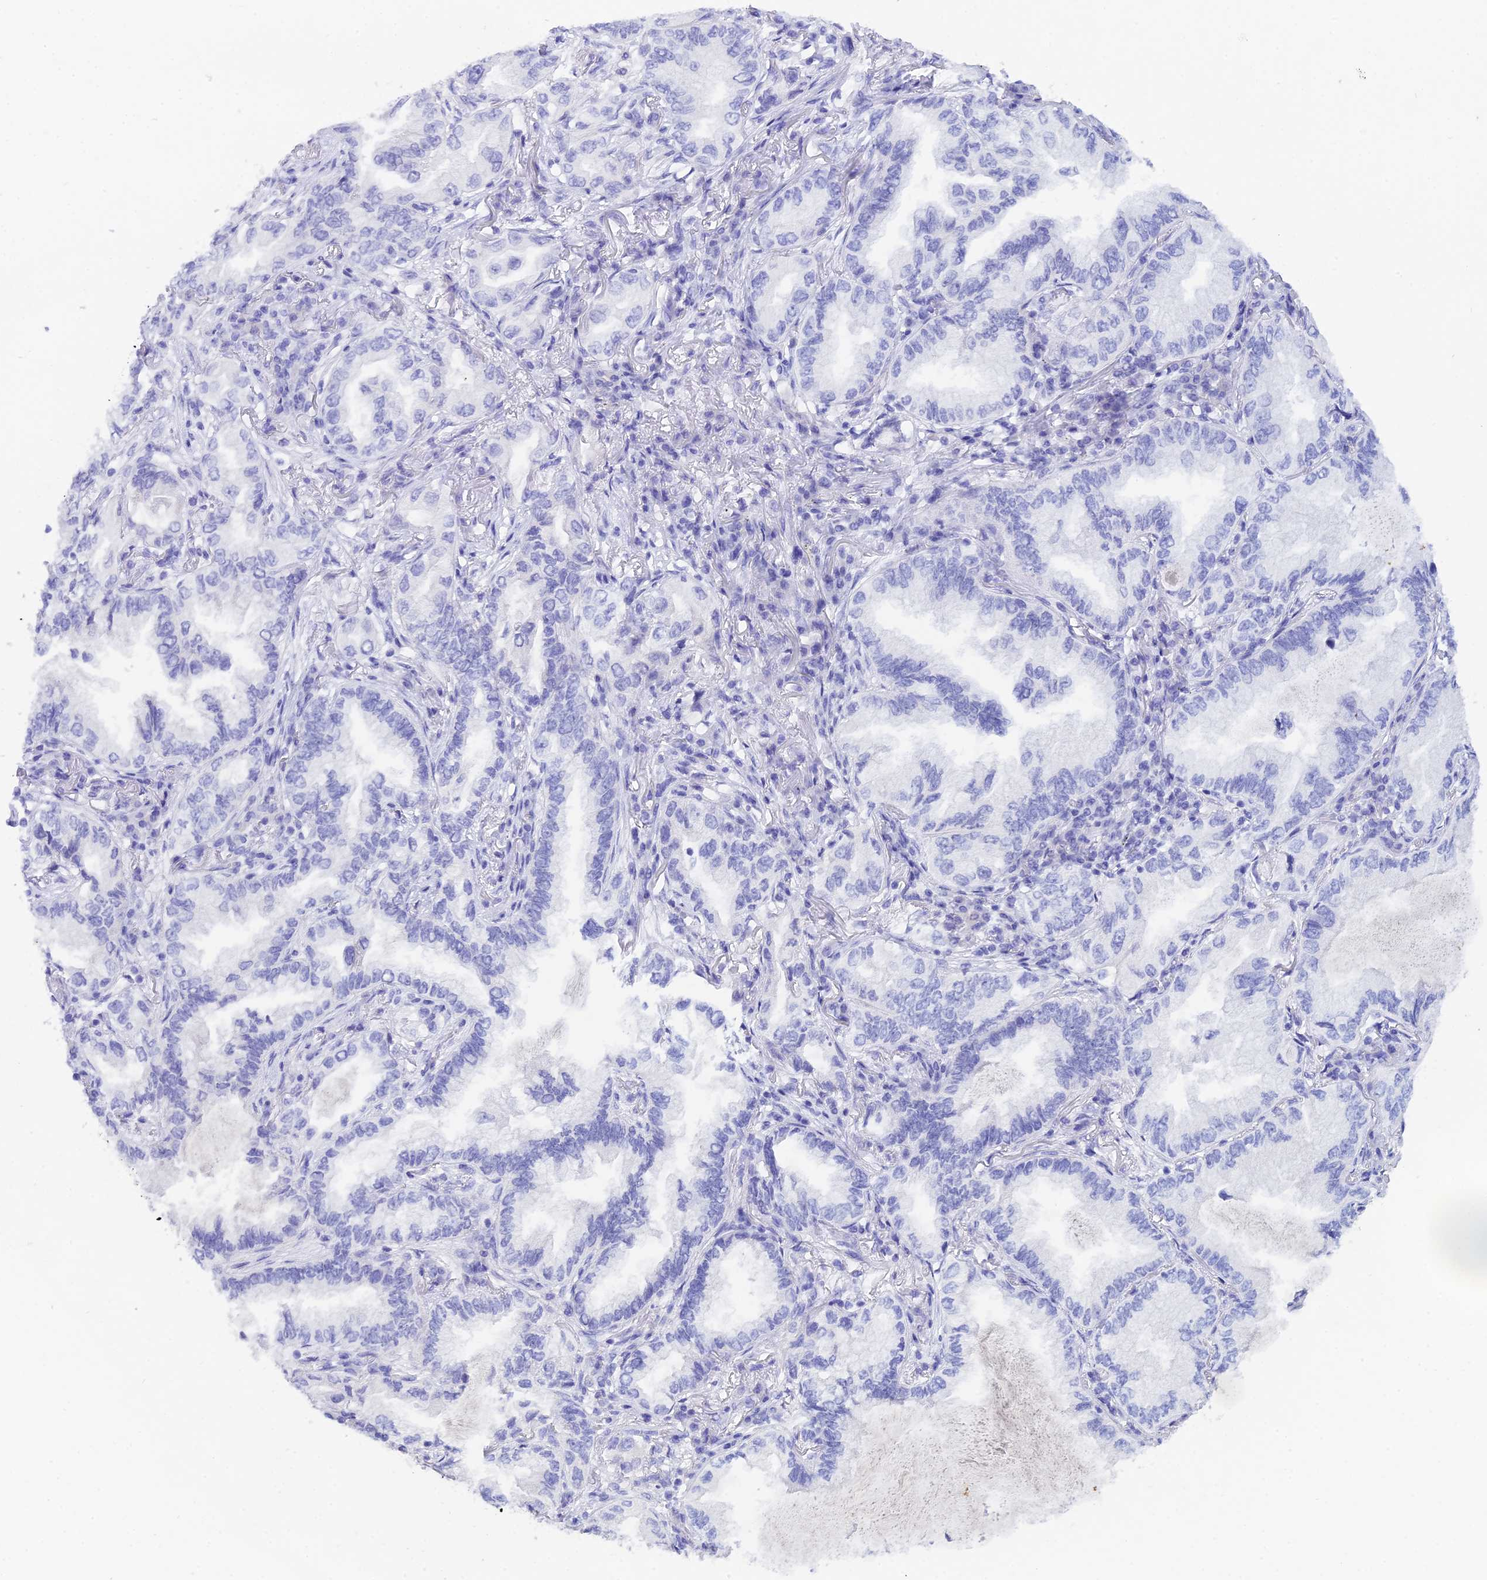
{"staining": {"intensity": "negative", "quantity": "none", "location": "none"}, "tissue": "lung cancer", "cell_type": "Tumor cells", "image_type": "cancer", "snomed": [{"axis": "morphology", "description": "Adenocarcinoma, NOS"}, {"axis": "topography", "description": "Lung"}], "caption": "Immunohistochemical staining of human lung cancer (adenocarcinoma) exhibits no significant expression in tumor cells.", "gene": "REG1A", "patient": {"sex": "female", "age": 69}}